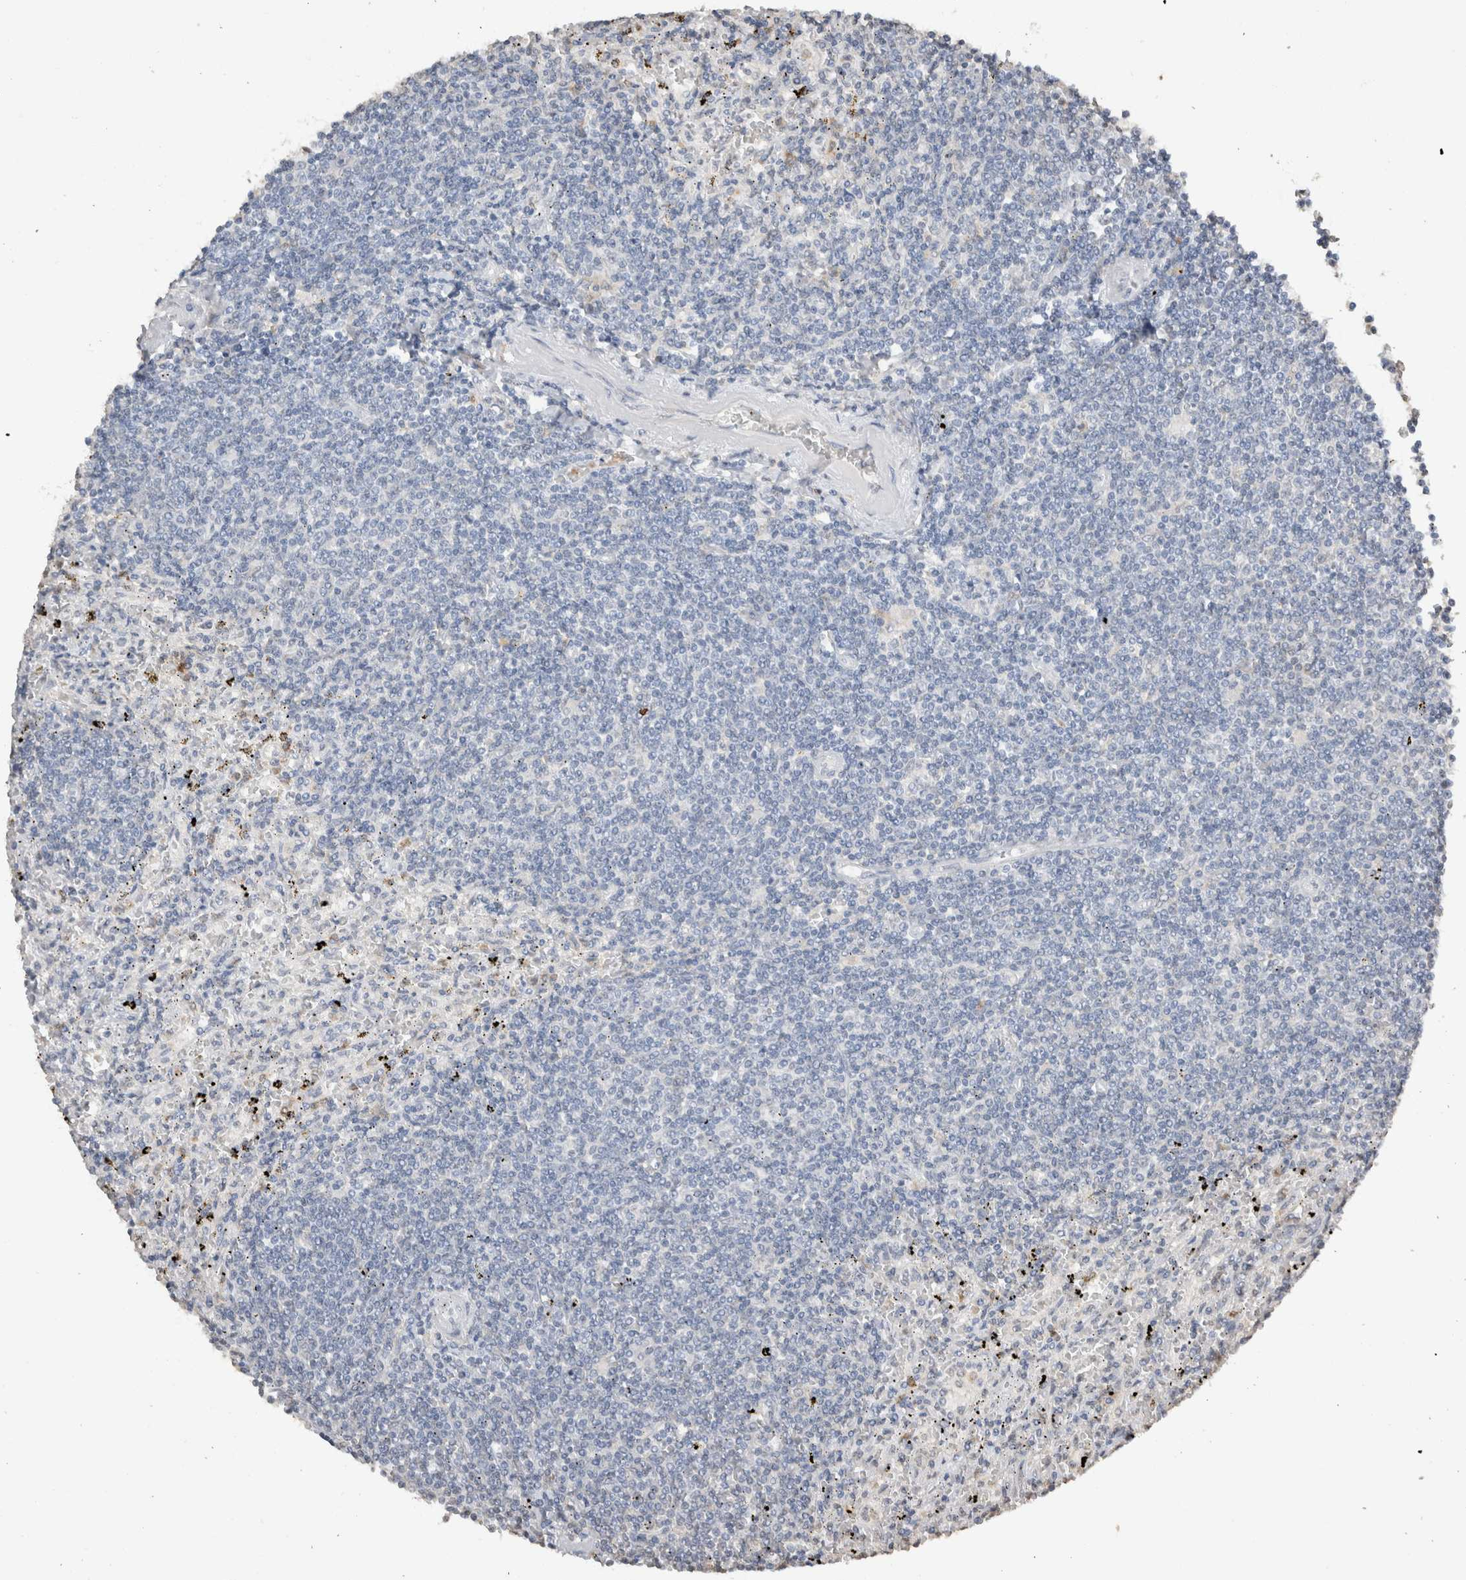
{"staining": {"intensity": "negative", "quantity": "none", "location": "none"}, "tissue": "lymphoma", "cell_type": "Tumor cells", "image_type": "cancer", "snomed": [{"axis": "morphology", "description": "Malignant lymphoma, non-Hodgkin's type, Low grade"}, {"axis": "topography", "description": "Spleen"}], "caption": "Tumor cells are negative for brown protein staining in low-grade malignant lymphoma, non-Hodgkin's type. The staining is performed using DAB (3,3'-diaminobenzidine) brown chromogen with nuclei counter-stained in using hematoxylin.", "gene": "LGALS2", "patient": {"sex": "male", "age": 76}}